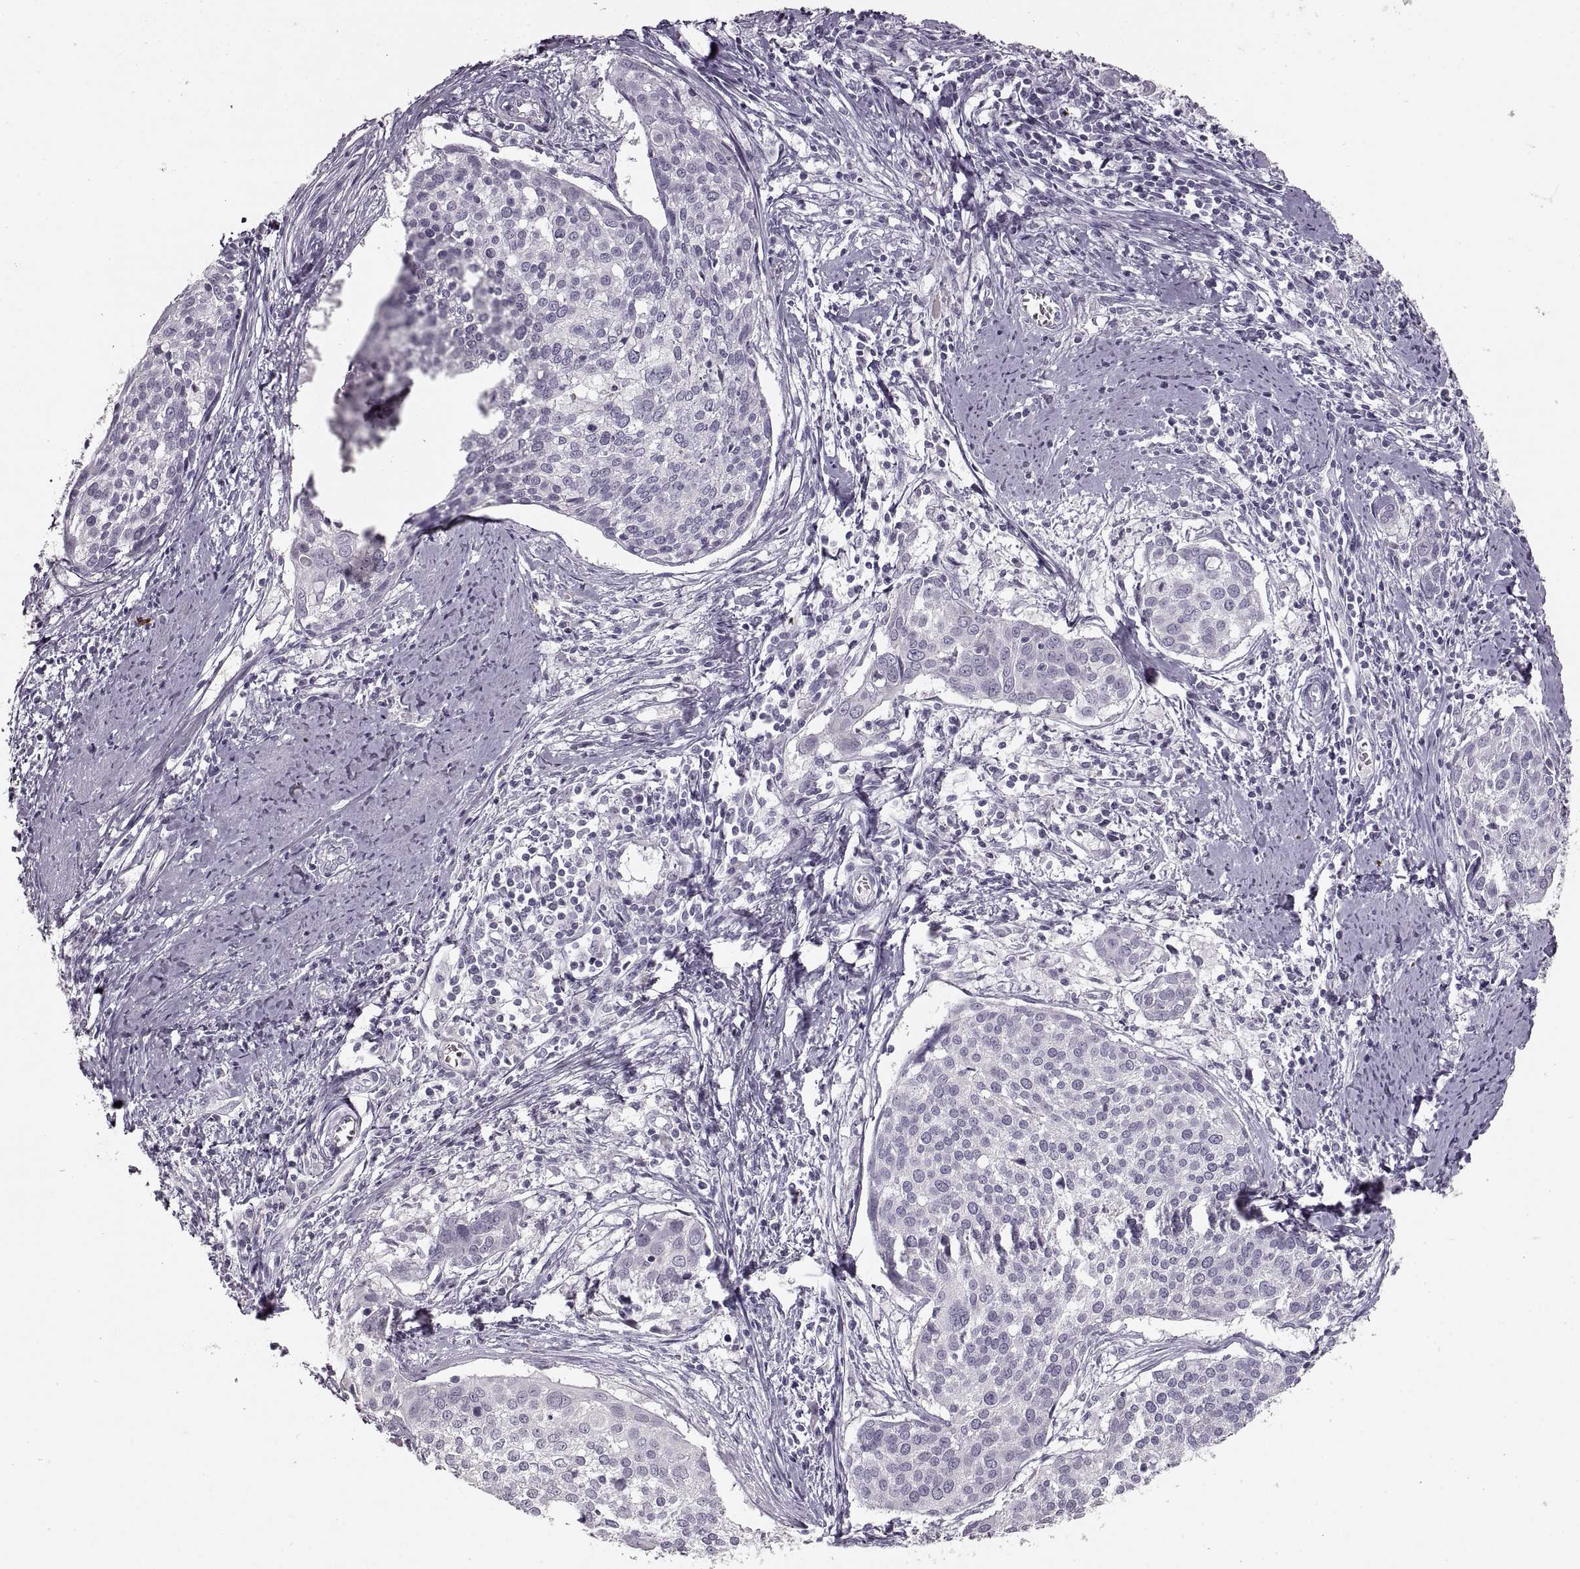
{"staining": {"intensity": "negative", "quantity": "none", "location": "none"}, "tissue": "cervical cancer", "cell_type": "Tumor cells", "image_type": "cancer", "snomed": [{"axis": "morphology", "description": "Squamous cell carcinoma, NOS"}, {"axis": "topography", "description": "Cervix"}], "caption": "Immunohistochemical staining of human cervical squamous cell carcinoma reveals no significant expression in tumor cells.", "gene": "CNTN1", "patient": {"sex": "female", "age": 39}}